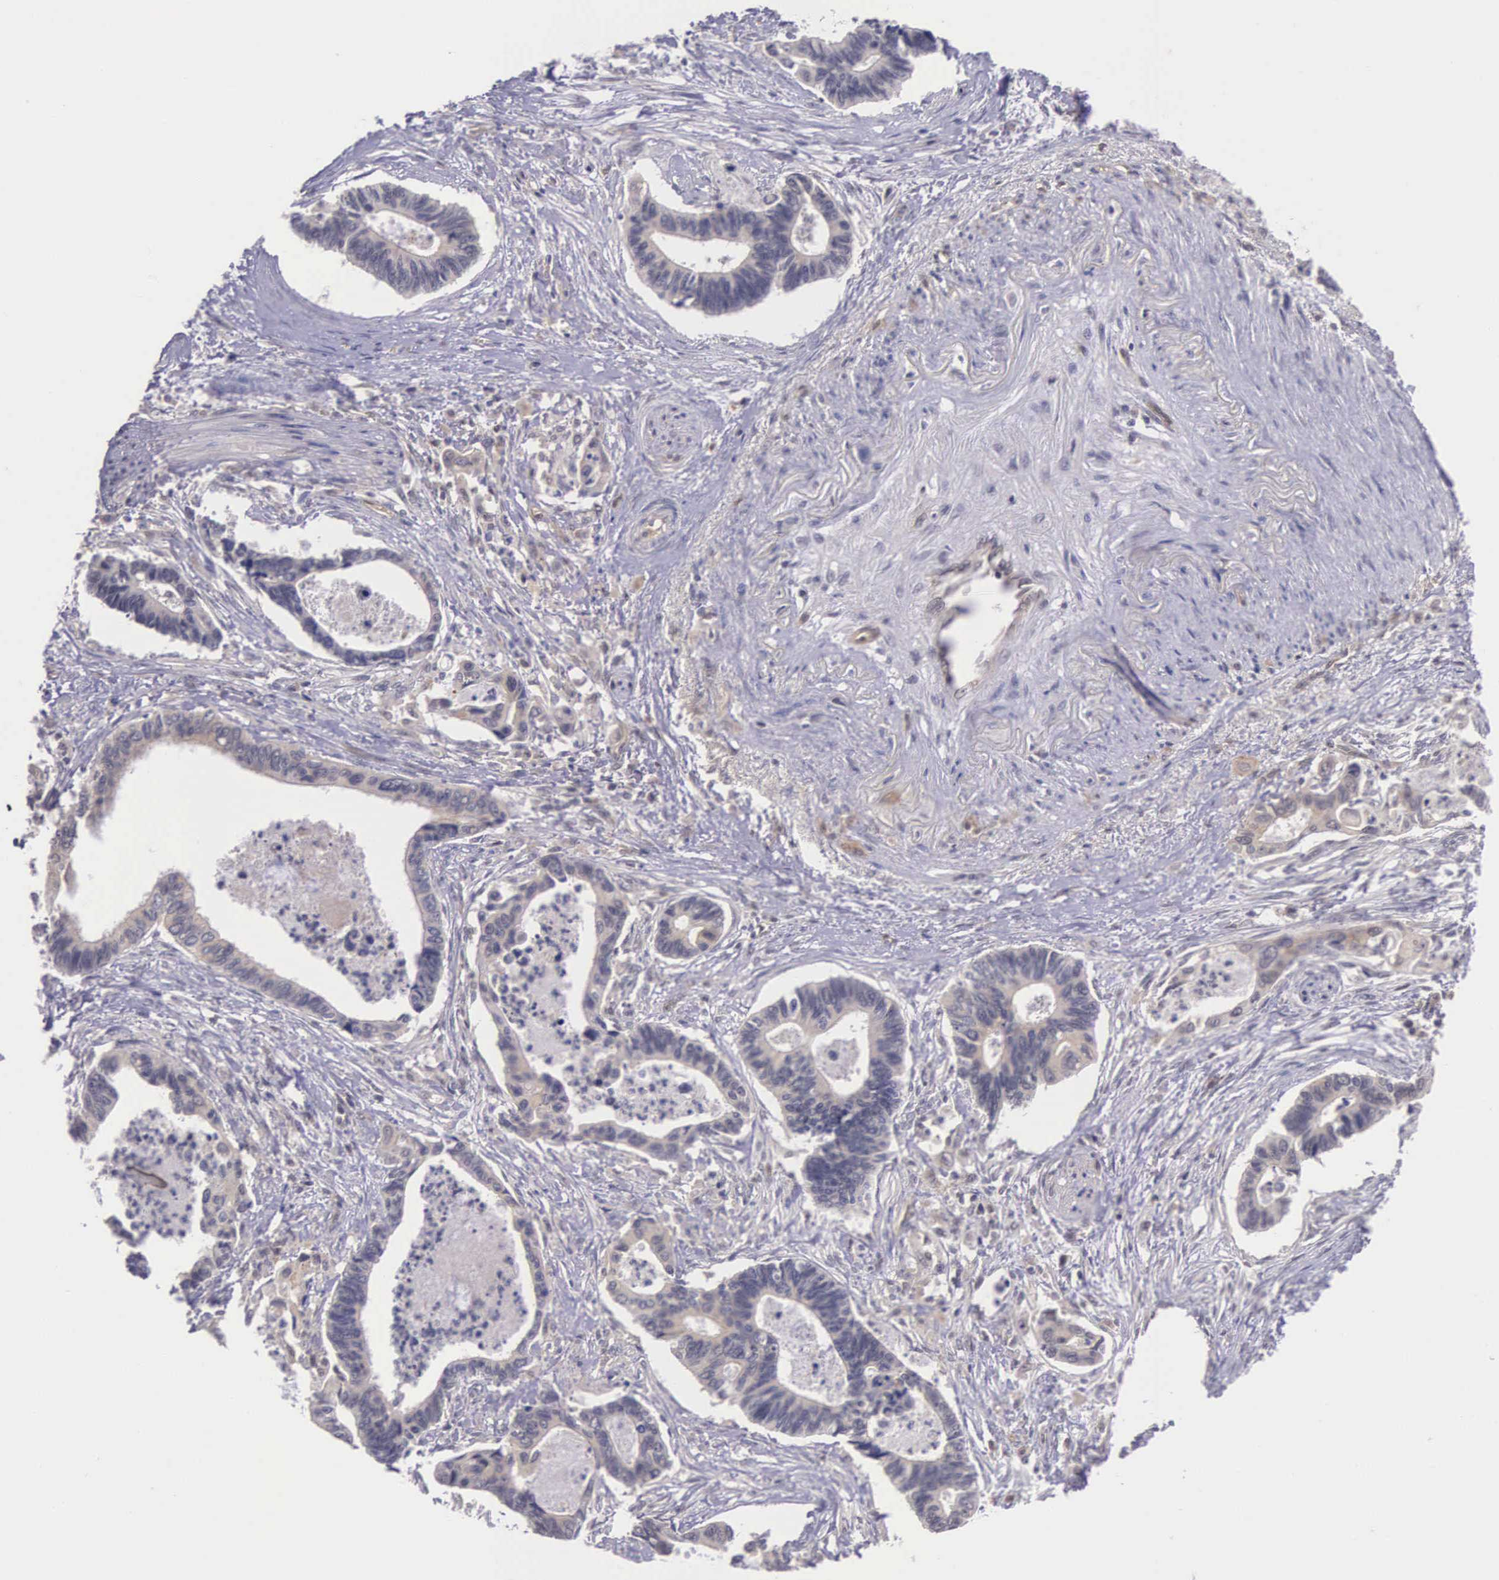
{"staining": {"intensity": "weak", "quantity": "25%-75%", "location": "cytoplasmic/membranous"}, "tissue": "pancreatic cancer", "cell_type": "Tumor cells", "image_type": "cancer", "snomed": [{"axis": "morphology", "description": "Adenocarcinoma, NOS"}, {"axis": "topography", "description": "Pancreas"}], "caption": "Human adenocarcinoma (pancreatic) stained with a protein marker exhibits weak staining in tumor cells.", "gene": "VASH1", "patient": {"sex": "female", "age": 70}}